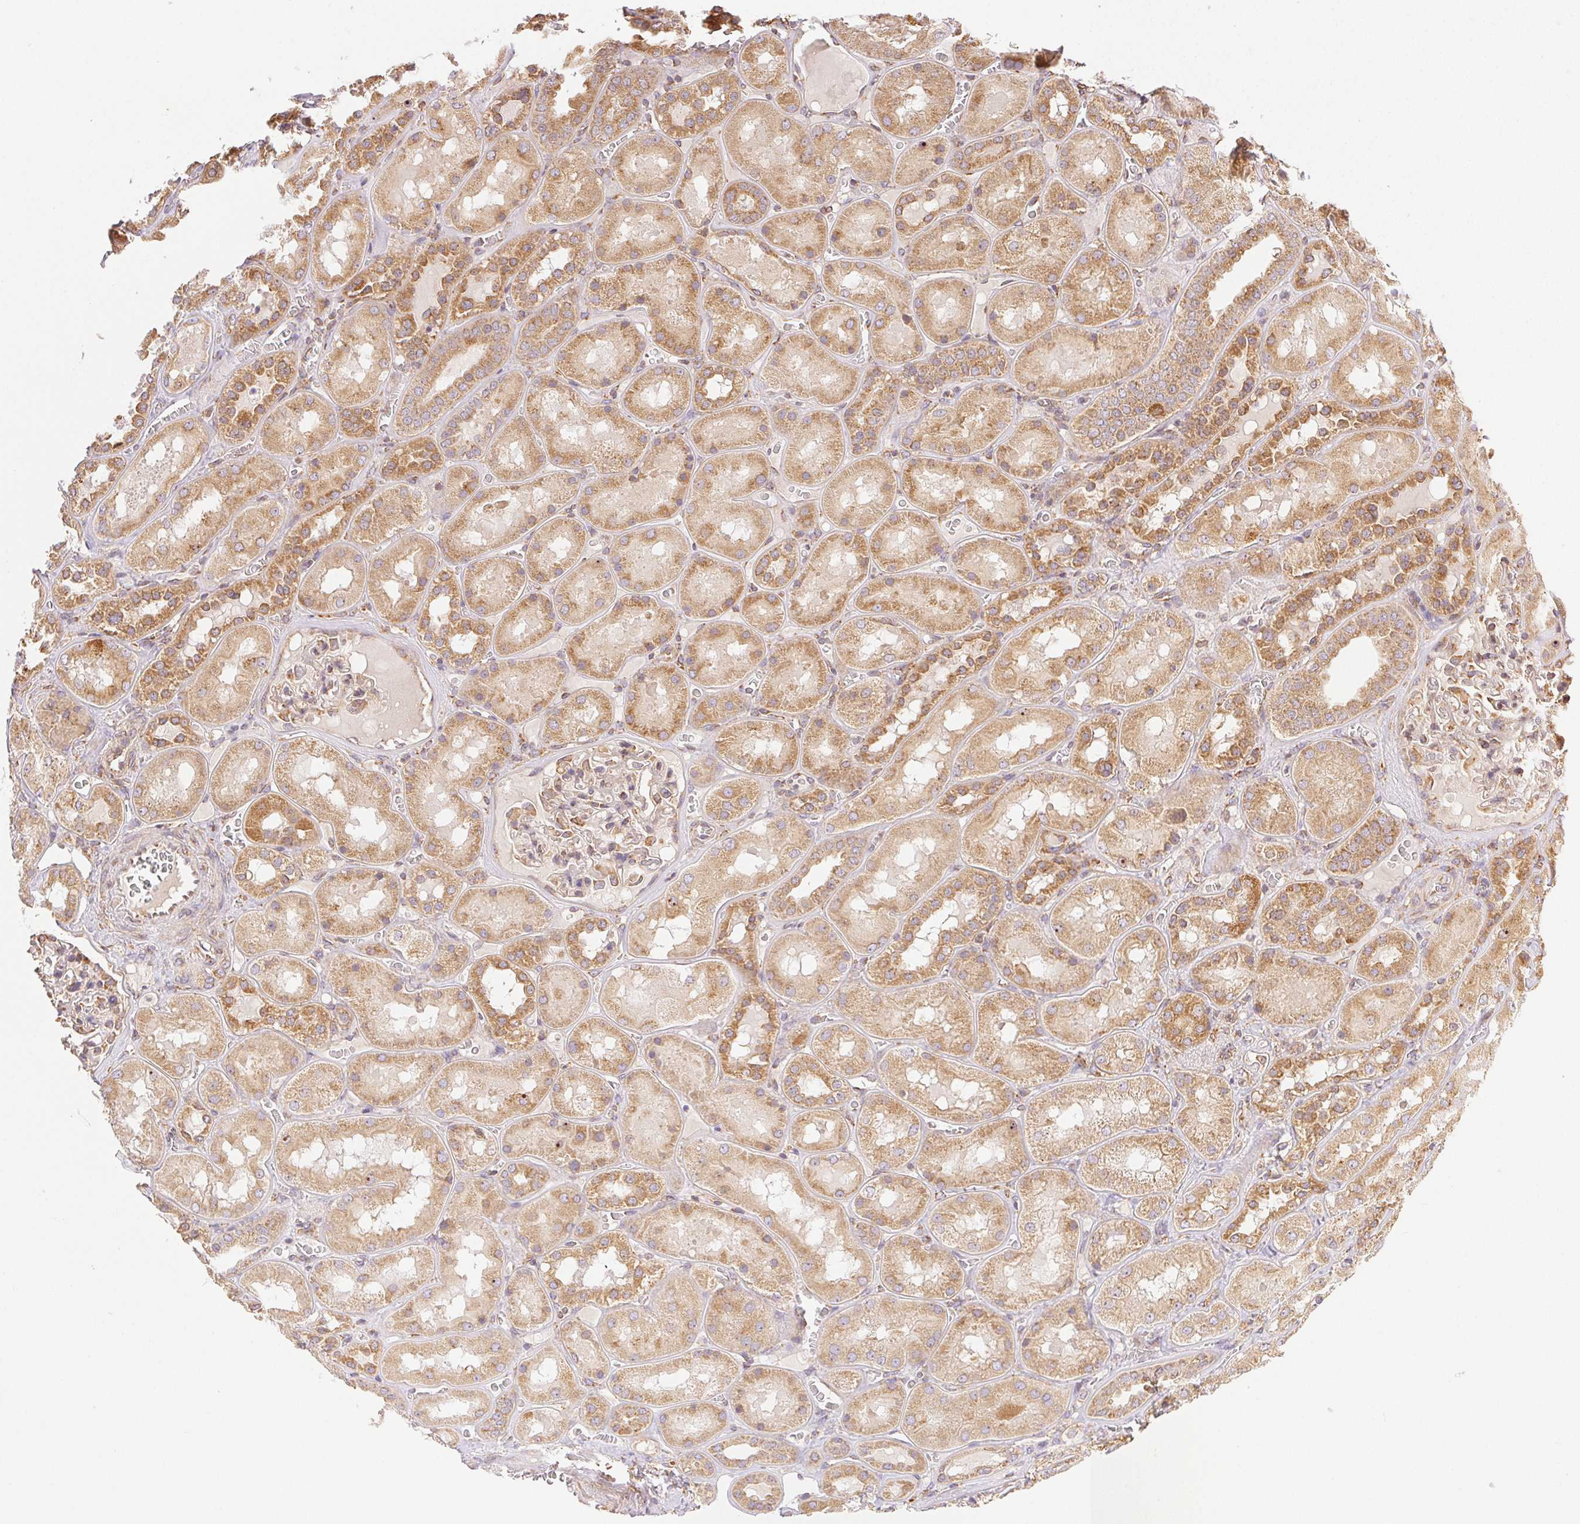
{"staining": {"intensity": "moderate", "quantity": "25%-75%", "location": "cytoplasmic/membranous"}, "tissue": "kidney", "cell_type": "Cells in glomeruli", "image_type": "normal", "snomed": [{"axis": "morphology", "description": "Normal tissue, NOS"}, {"axis": "topography", "description": "Kidney"}], "caption": "IHC photomicrograph of normal kidney: kidney stained using immunohistochemistry exhibits medium levels of moderate protein expression localized specifically in the cytoplasmic/membranous of cells in glomeruli, appearing as a cytoplasmic/membranous brown color.", "gene": "ENTREP1", "patient": {"sex": "male", "age": 73}}